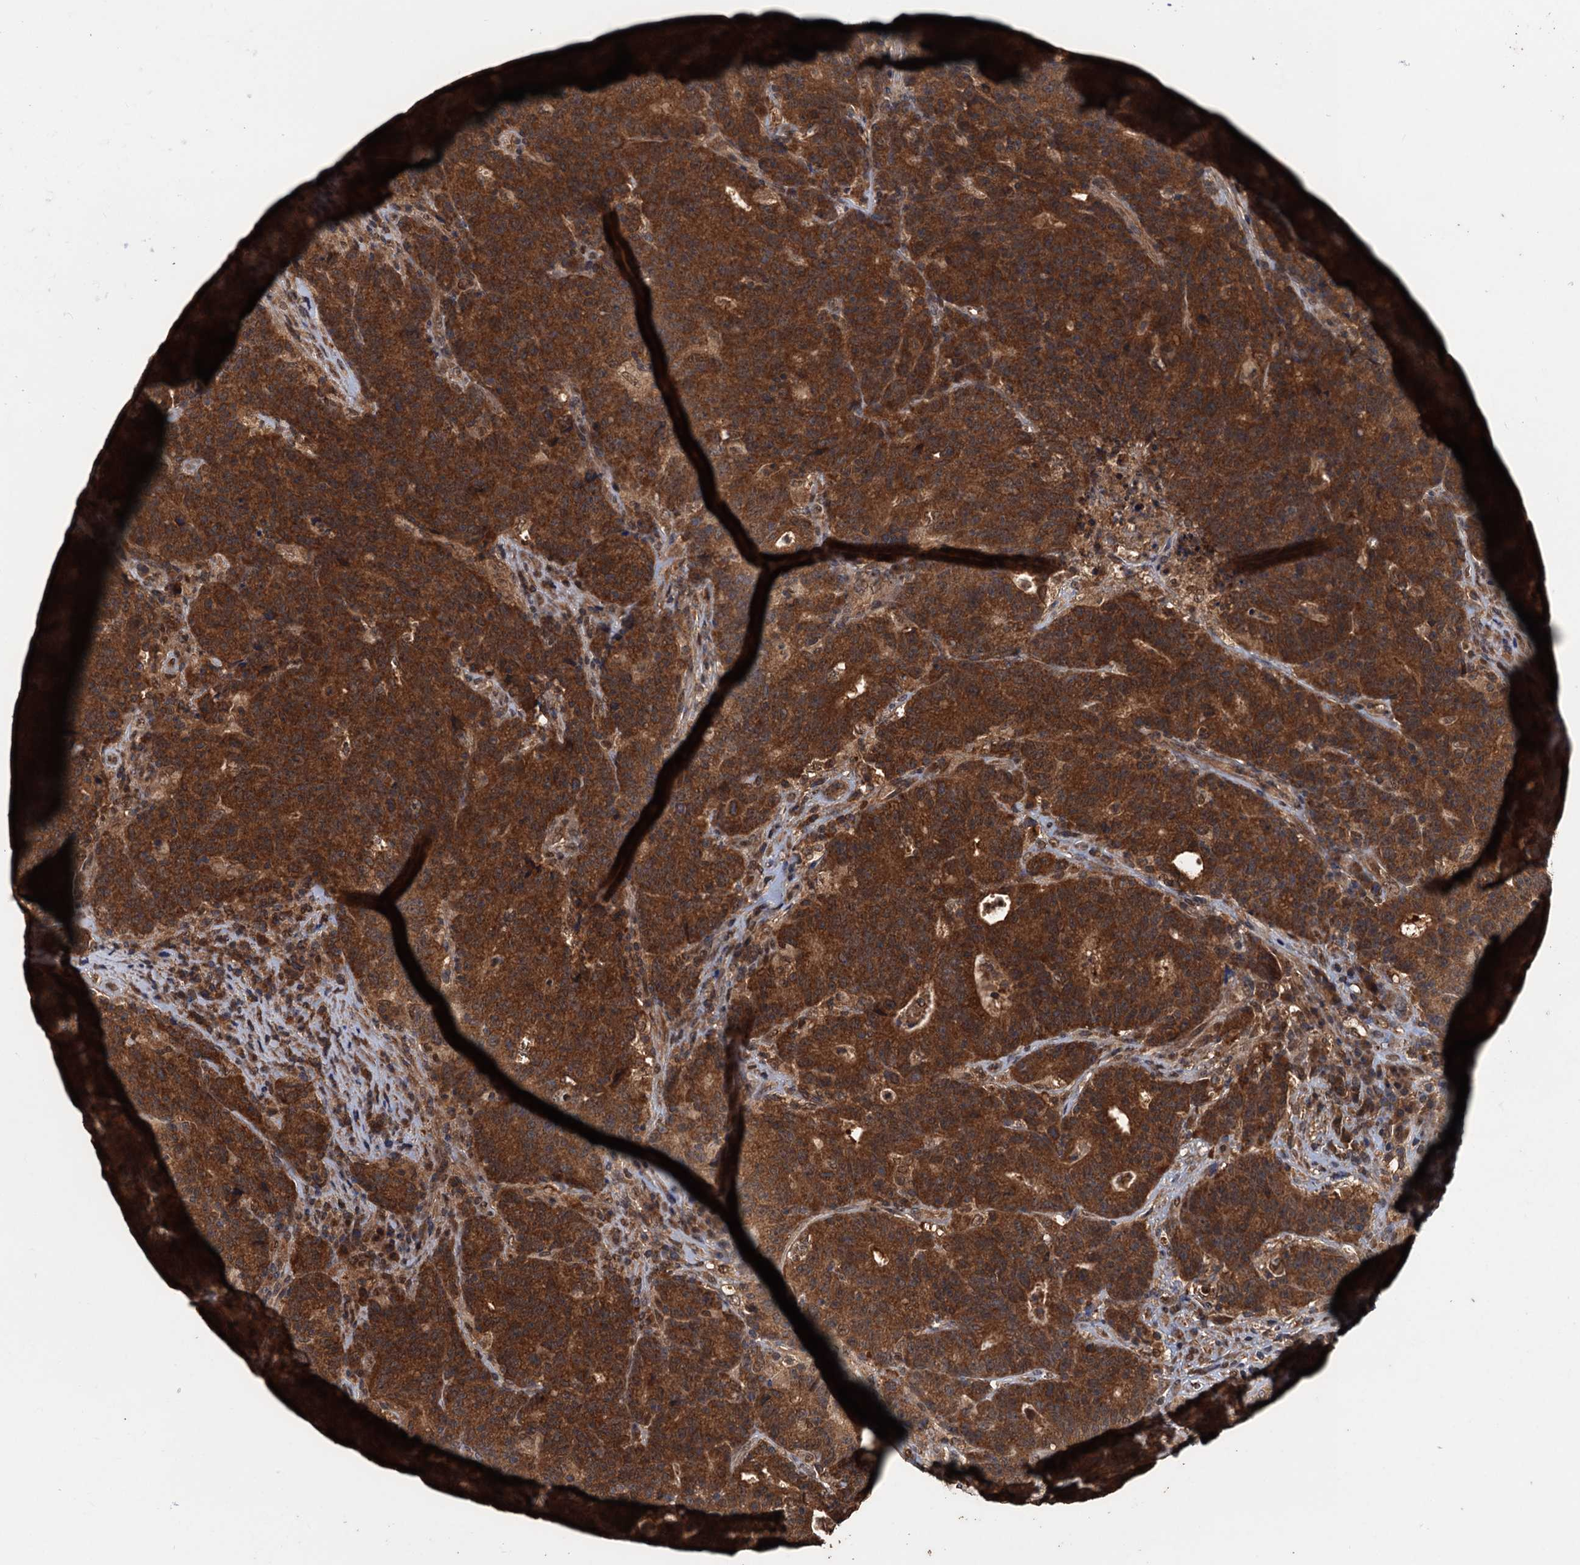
{"staining": {"intensity": "strong", "quantity": ">75%", "location": "cytoplasmic/membranous"}, "tissue": "colorectal cancer", "cell_type": "Tumor cells", "image_type": "cancer", "snomed": [{"axis": "morphology", "description": "Adenocarcinoma, NOS"}, {"axis": "topography", "description": "Colon"}], "caption": "Human colorectal cancer stained with a brown dye exhibits strong cytoplasmic/membranous positive positivity in about >75% of tumor cells.", "gene": "PSMD9", "patient": {"sex": "female", "age": 75}}